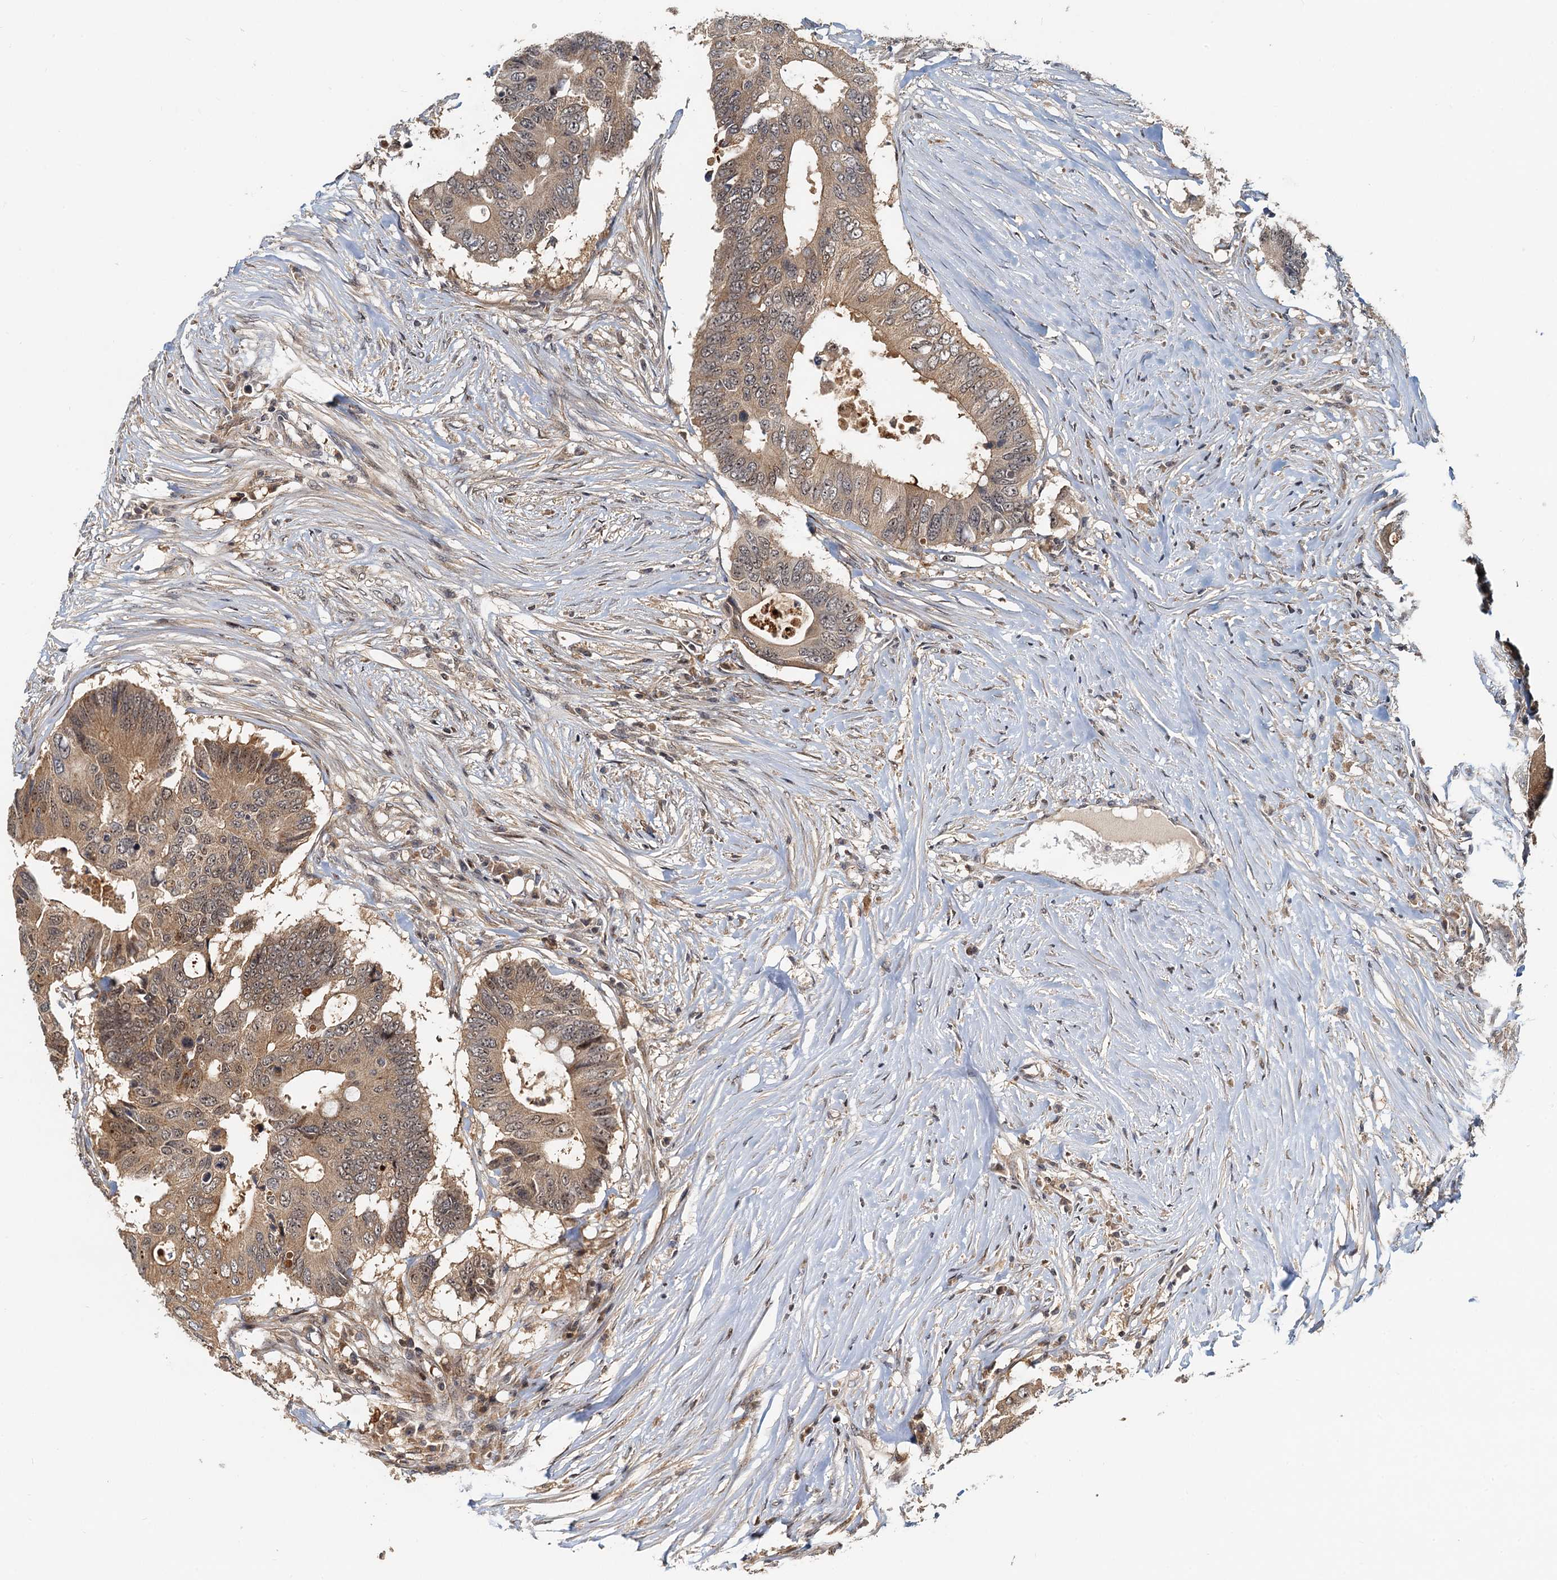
{"staining": {"intensity": "moderate", "quantity": ">75%", "location": "cytoplasmic/membranous,nuclear"}, "tissue": "colorectal cancer", "cell_type": "Tumor cells", "image_type": "cancer", "snomed": [{"axis": "morphology", "description": "Adenocarcinoma, NOS"}, {"axis": "topography", "description": "Colon"}], "caption": "There is medium levels of moderate cytoplasmic/membranous and nuclear expression in tumor cells of adenocarcinoma (colorectal), as demonstrated by immunohistochemical staining (brown color).", "gene": "TOLLIP", "patient": {"sex": "male", "age": 71}}